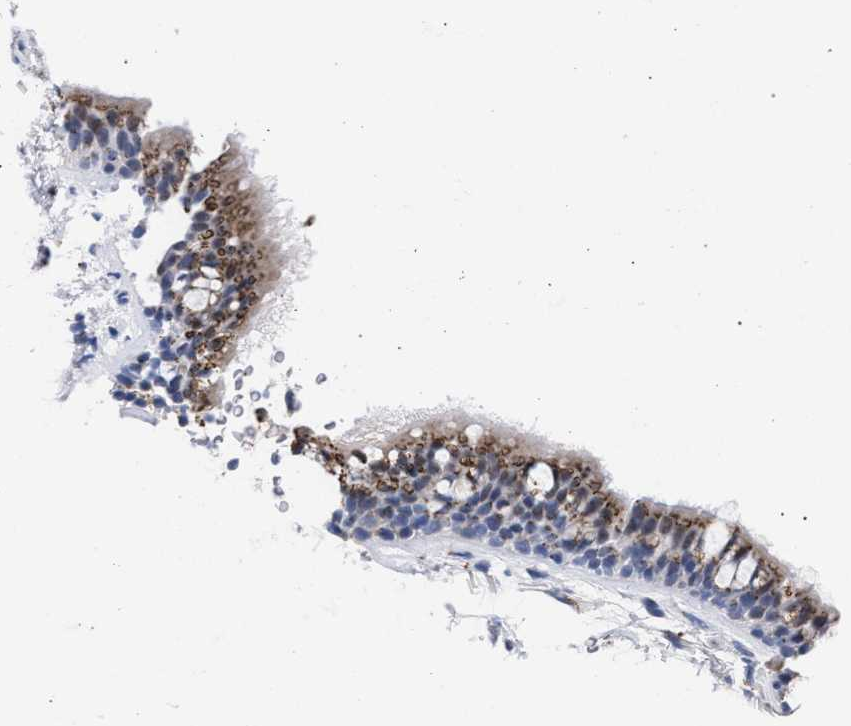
{"staining": {"intensity": "moderate", "quantity": ">75%", "location": "cytoplasmic/membranous"}, "tissue": "bronchus", "cell_type": "Respiratory epithelial cells", "image_type": "normal", "snomed": [{"axis": "morphology", "description": "Normal tissue, NOS"}, {"axis": "topography", "description": "Cartilage tissue"}, {"axis": "topography", "description": "Bronchus"}], "caption": "IHC image of normal bronchus stained for a protein (brown), which exhibits medium levels of moderate cytoplasmic/membranous expression in about >75% of respiratory epithelial cells.", "gene": "GOLGA2", "patient": {"sex": "female", "age": 53}}